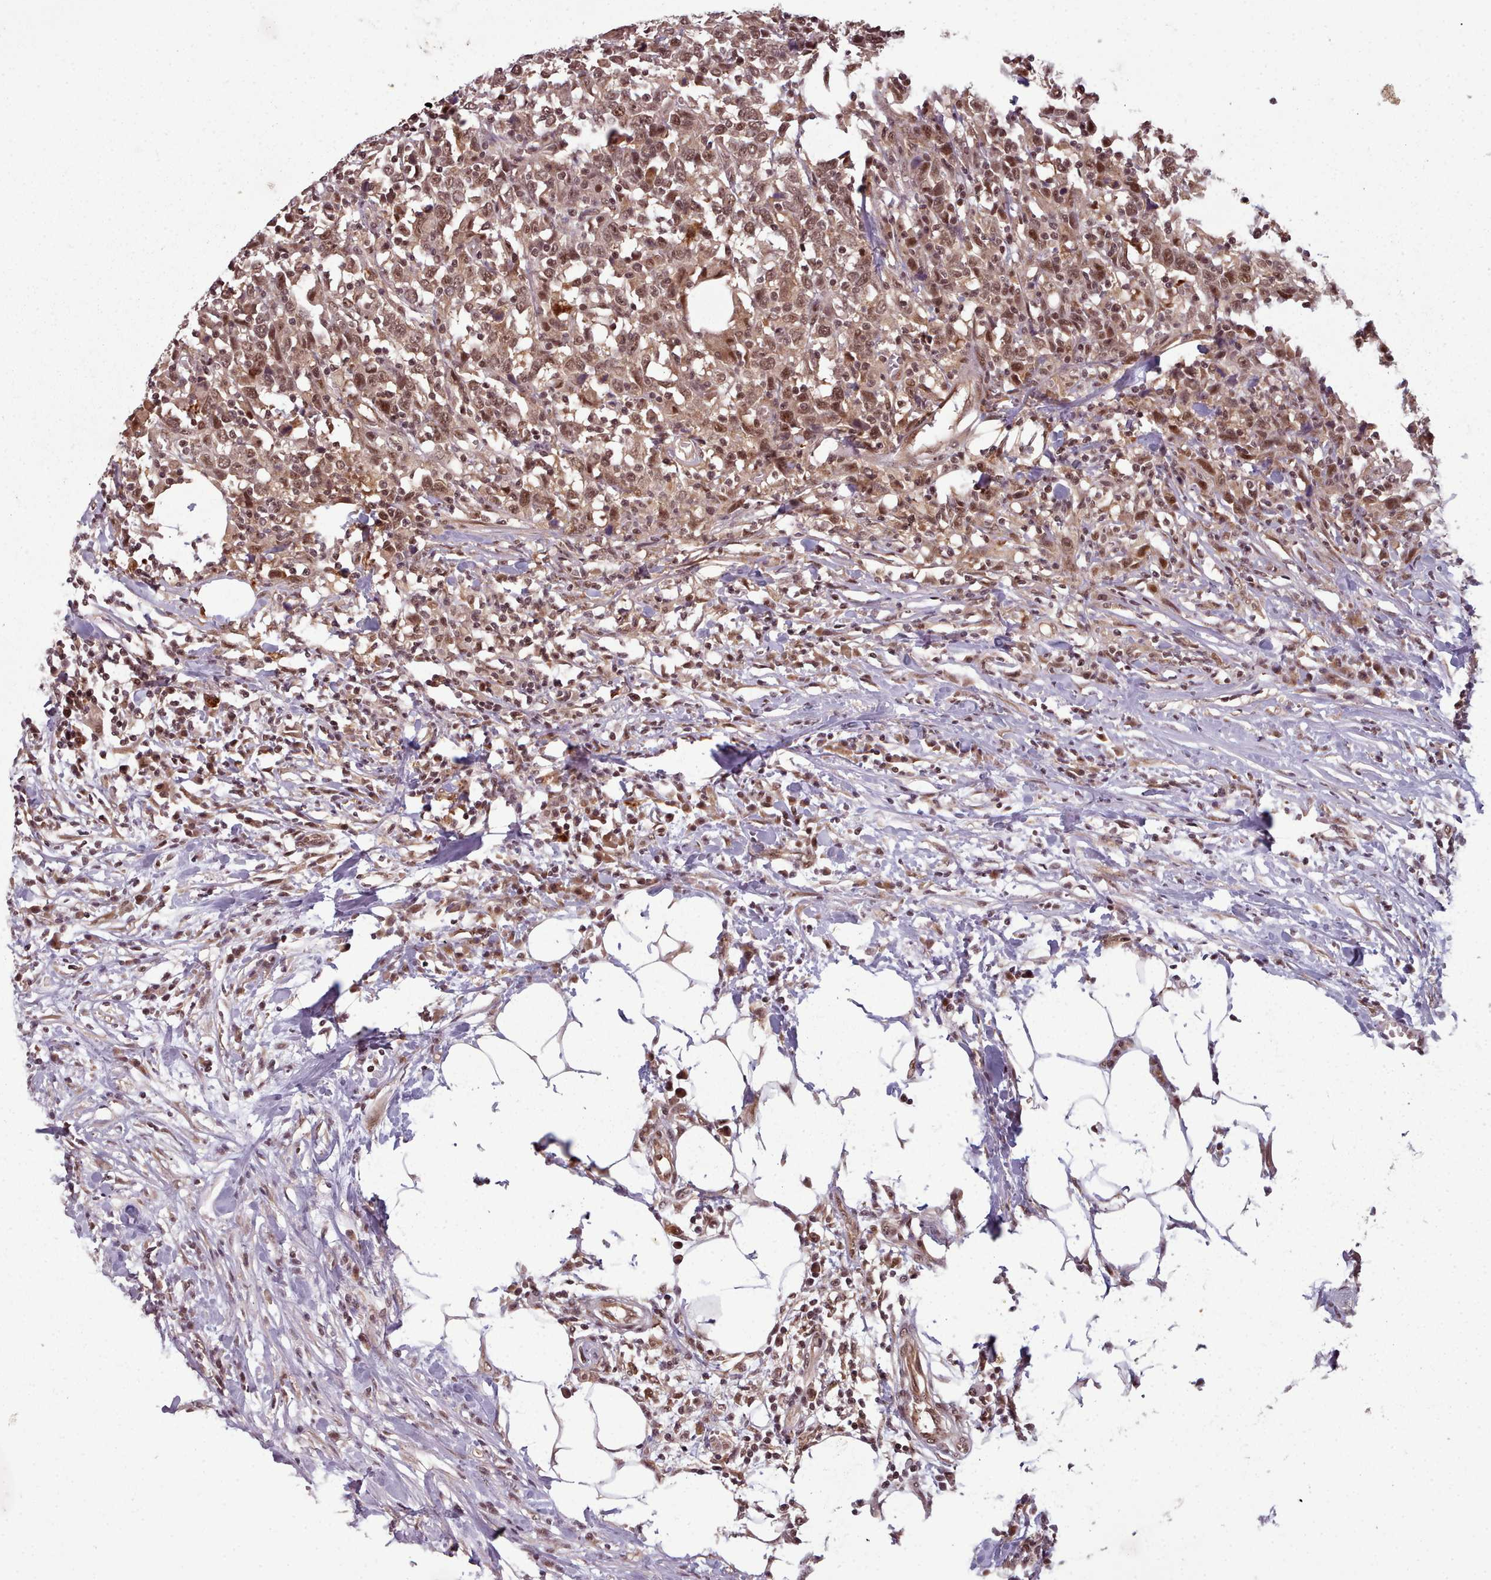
{"staining": {"intensity": "moderate", "quantity": ">75%", "location": "cytoplasmic/membranous,nuclear"}, "tissue": "urothelial cancer", "cell_type": "Tumor cells", "image_type": "cancer", "snomed": [{"axis": "morphology", "description": "Urothelial carcinoma, High grade"}, {"axis": "topography", "description": "Urinary bladder"}], "caption": "This is an image of immunohistochemistry (IHC) staining of urothelial cancer, which shows moderate staining in the cytoplasmic/membranous and nuclear of tumor cells.", "gene": "DHX8", "patient": {"sex": "male", "age": 61}}